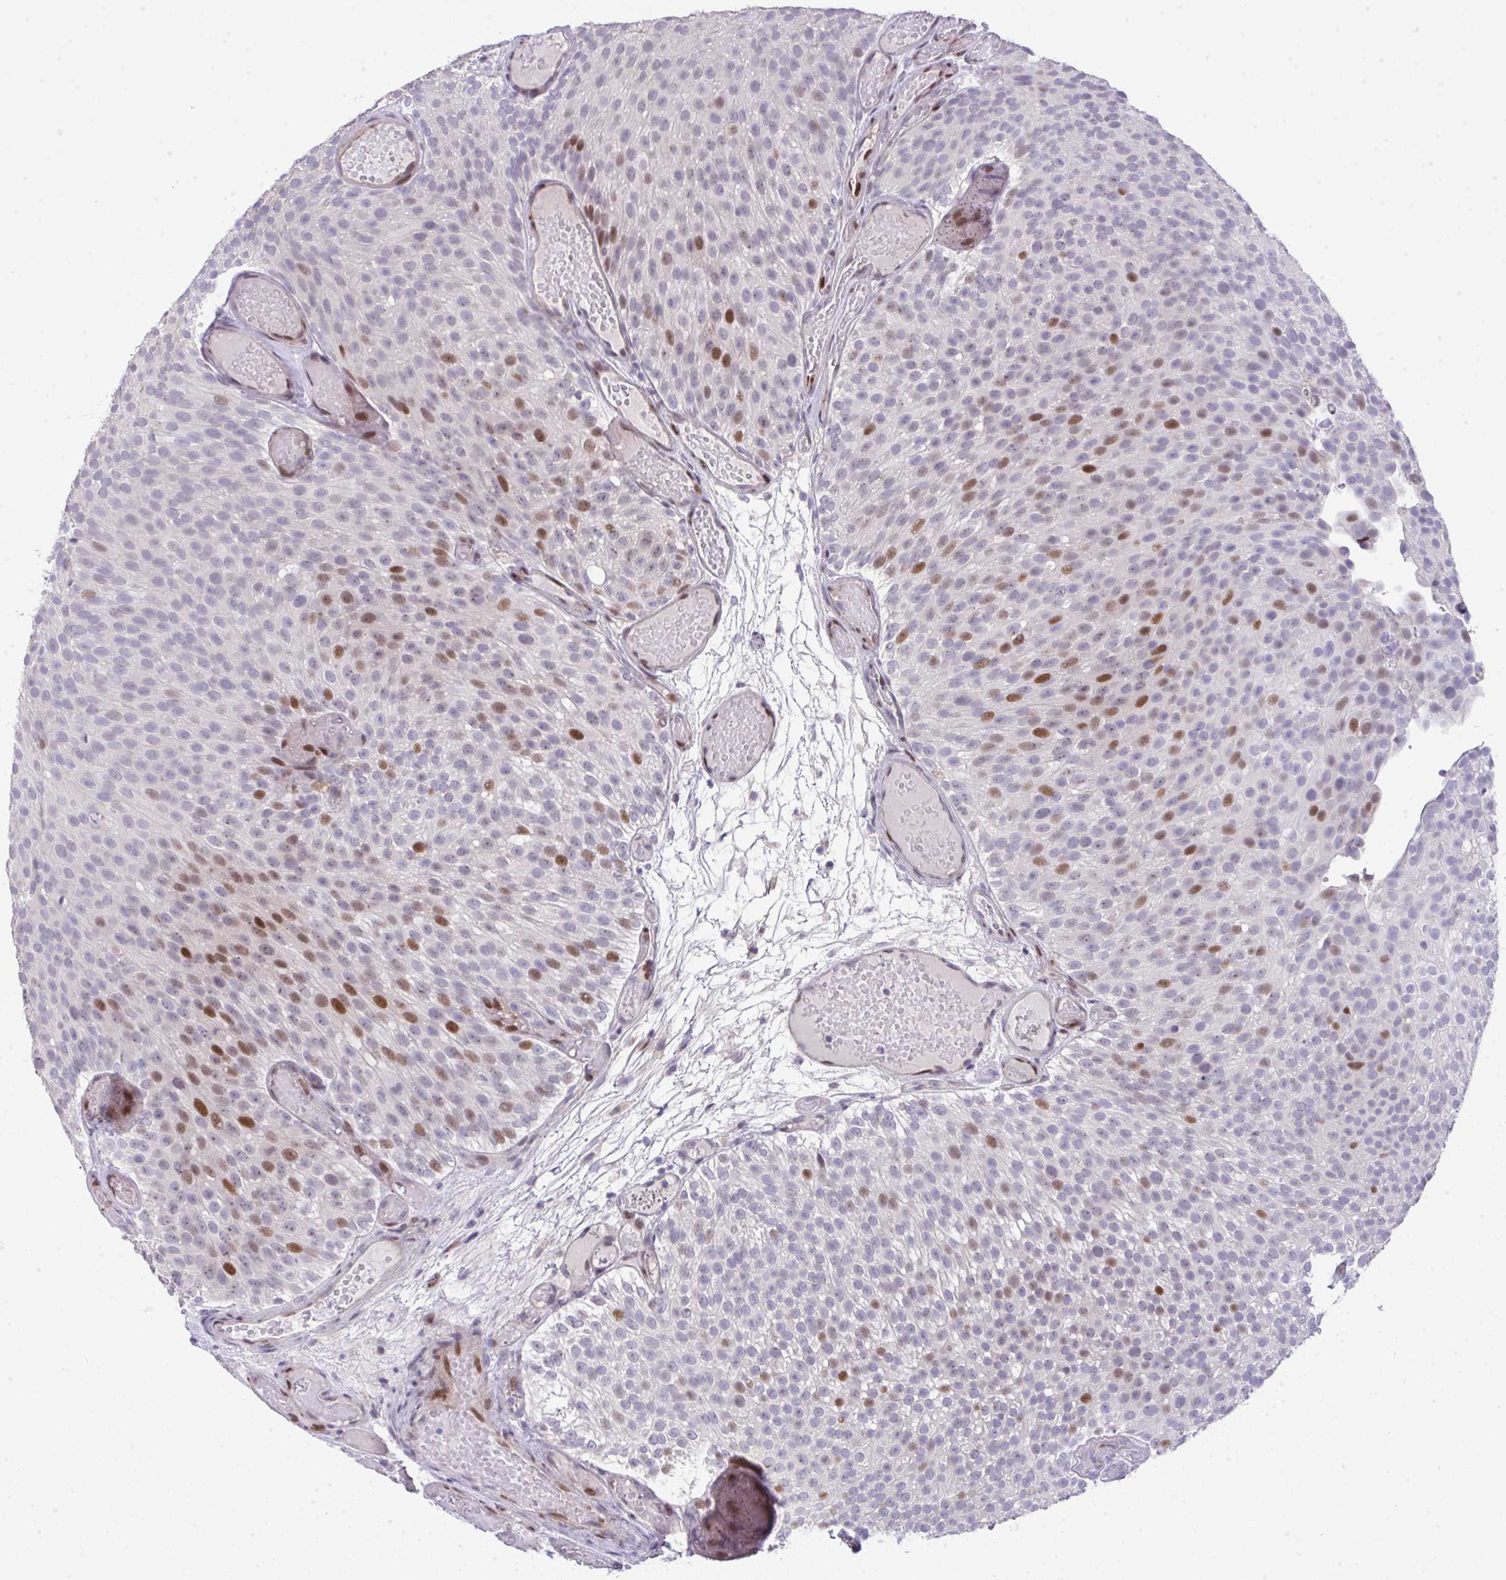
{"staining": {"intensity": "moderate", "quantity": "<25%", "location": "nuclear"}, "tissue": "urothelial cancer", "cell_type": "Tumor cells", "image_type": "cancer", "snomed": [{"axis": "morphology", "description": "Urothelial carcinoma, Low grade"}, {"axis": "topography", "description": "Urinary bladder"}], "caption": "The micrograph demonstrates immunohistochemical staining of urothelial cancer. There is moderate nuclear staining is present in approximately <25% of tumor cells.", "gene": "GALNT16", "patient": {"sex": "male", "age": 78}}